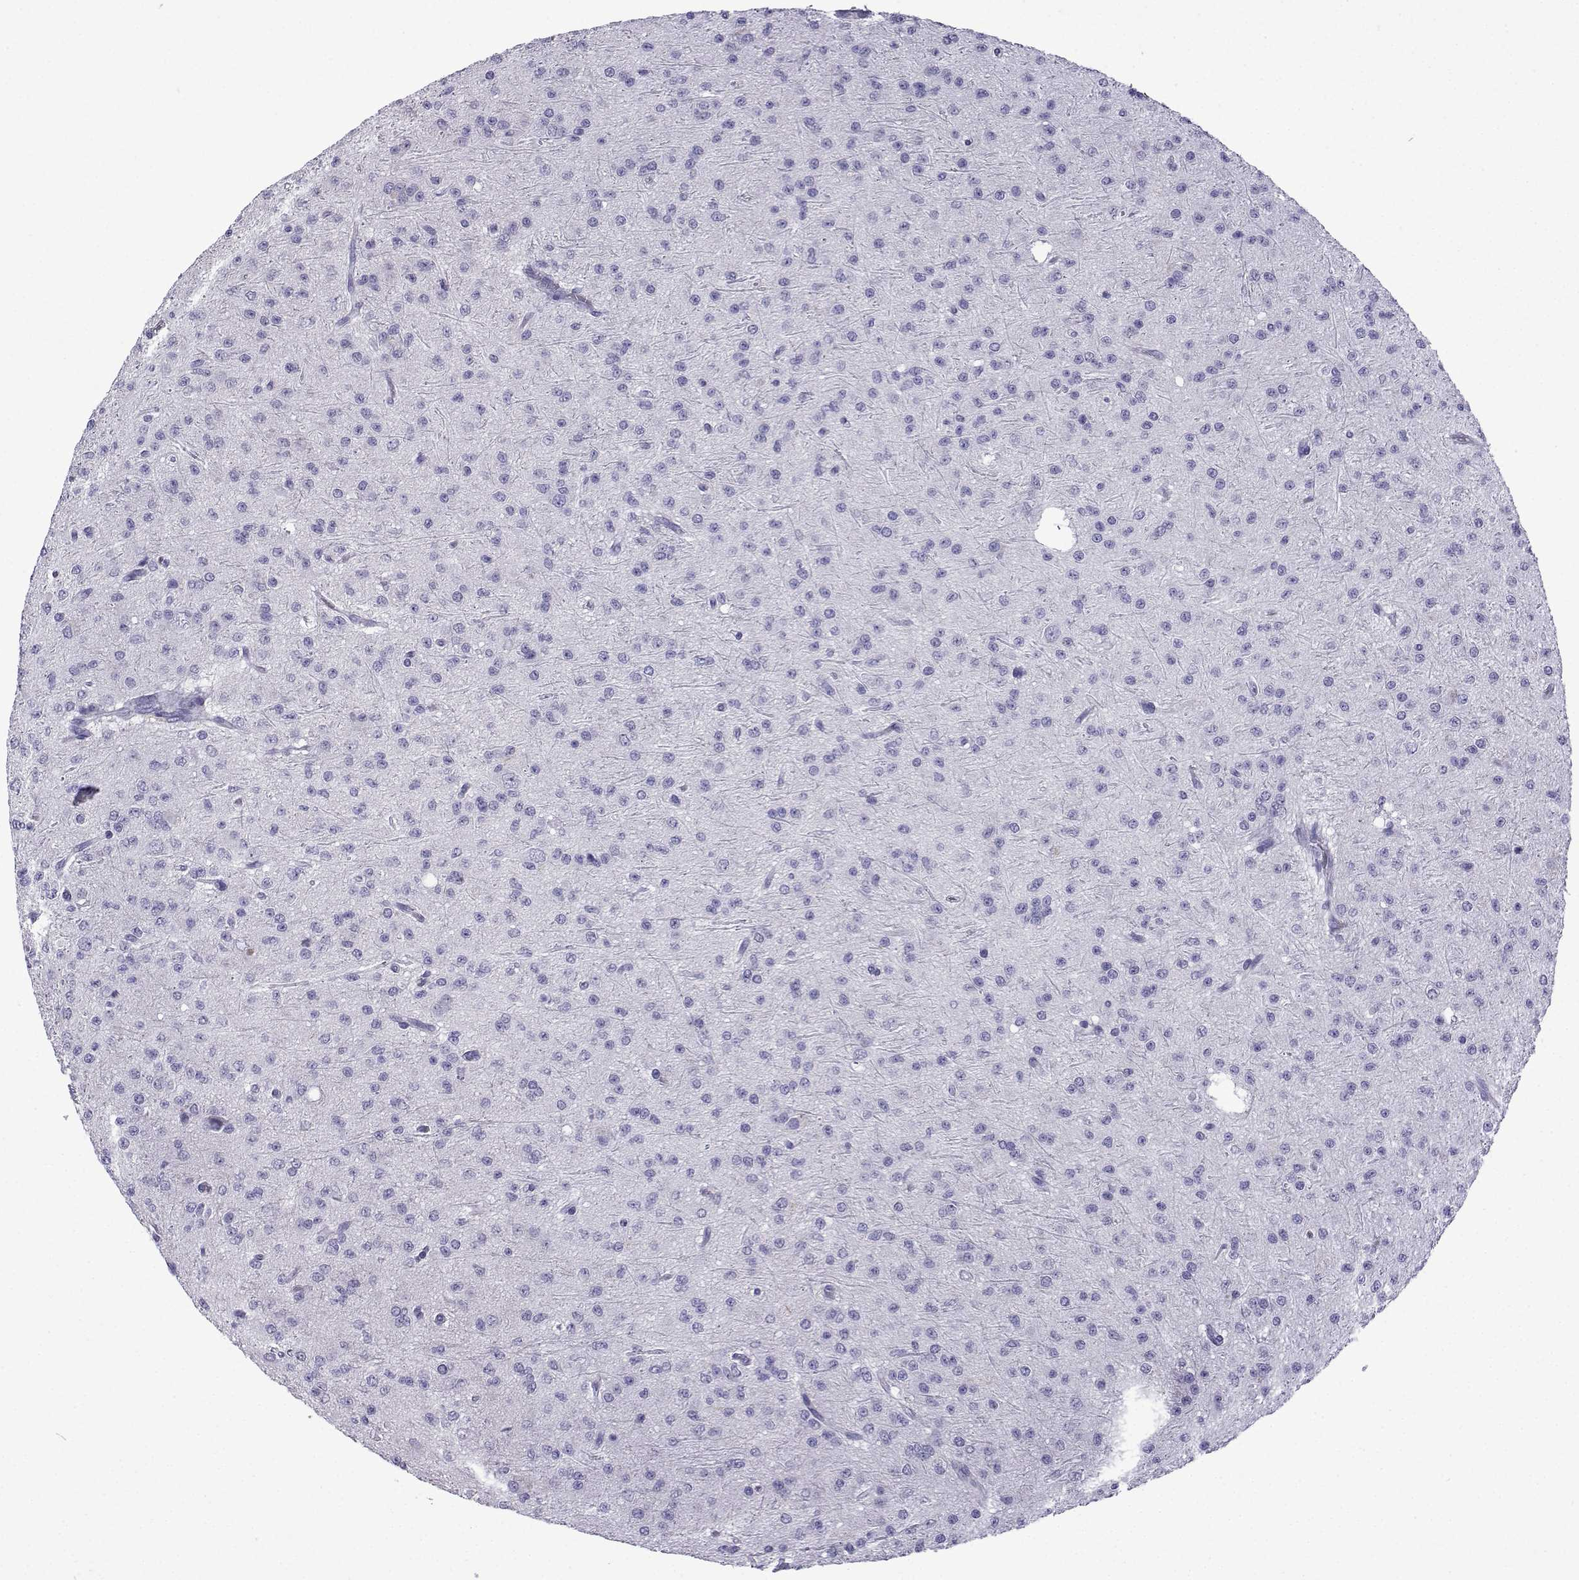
{"staining": {"intensity": "negative", "quantity": "none", "location": "none"}, "tissue": "glioma", "cell_type": "Tumor cells", "image_type": "cancer", "snomed": [{"axis": "morphology", "description": "Glioma, malignant, Low grade"}, {"axis": "topography", "description": "Brain"}], "caption": "Glioma was stained to show a protein in brown. There is no significant staining in tumor cells.", "gene": "TRIM46", "patient": {"sex": "male", "age": 27}}